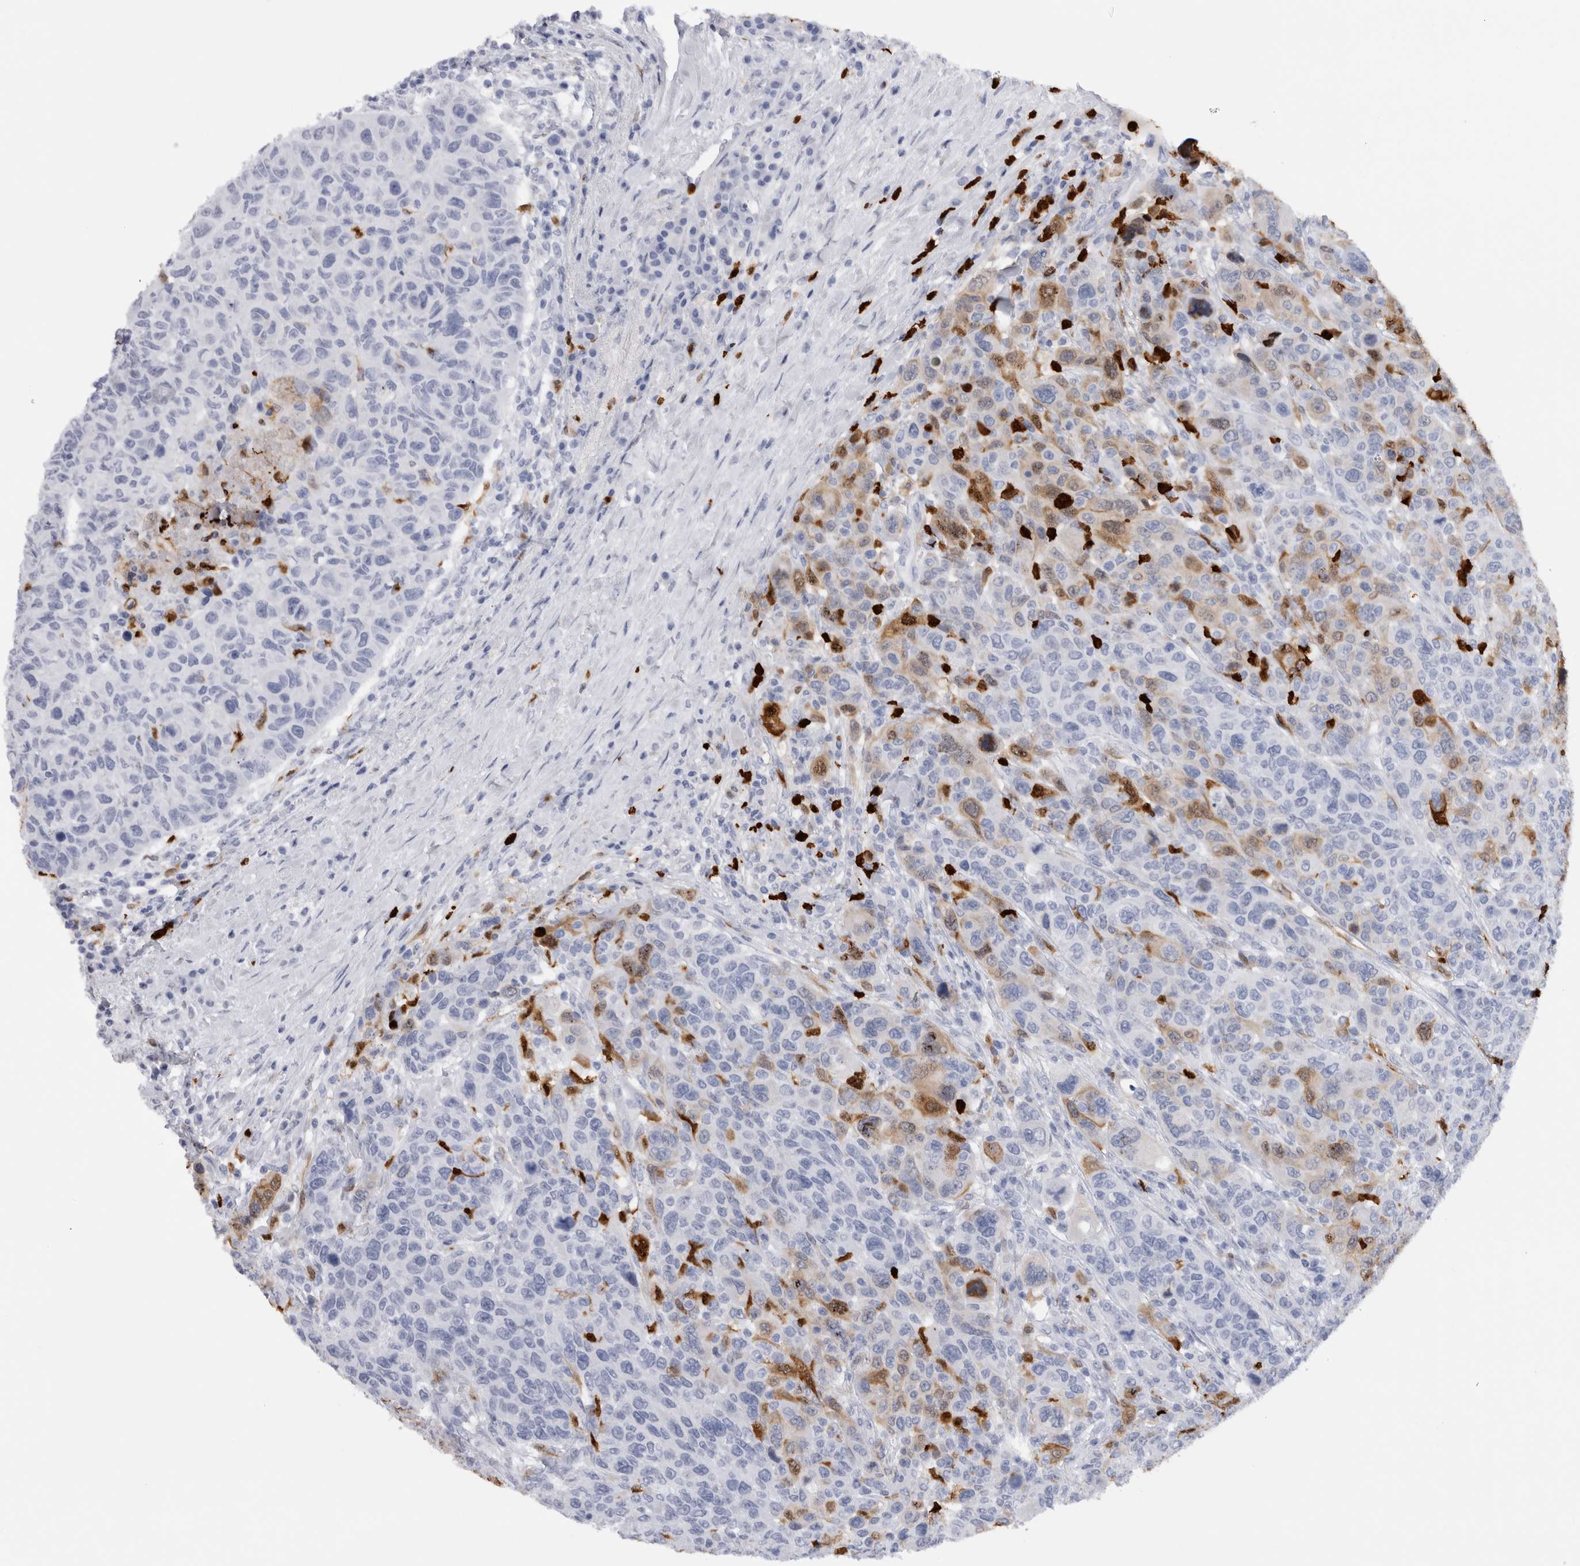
{"staining": {"intensity": "moderate", "quantity": "<25%", "location": "cytoplasmic/membranous,nuclear"}, "tissue": "breast cancer", "cell_type": "Tumor cells", "image_type": "cancer", "snomed": [{"axis": "morphology", "description": "Duct carcinoma"}, {"axis": "topography", "description": "Breast"}], "caption": "Breast cancer stained with DAB immunohistochemistry (IHC) reveals low levels of moderate cytoplasmic/membranous and nuclear expression in about <25% of tumor cells.", "gene": "S100A8", "patient": {"sex": "female", "age": 37}}